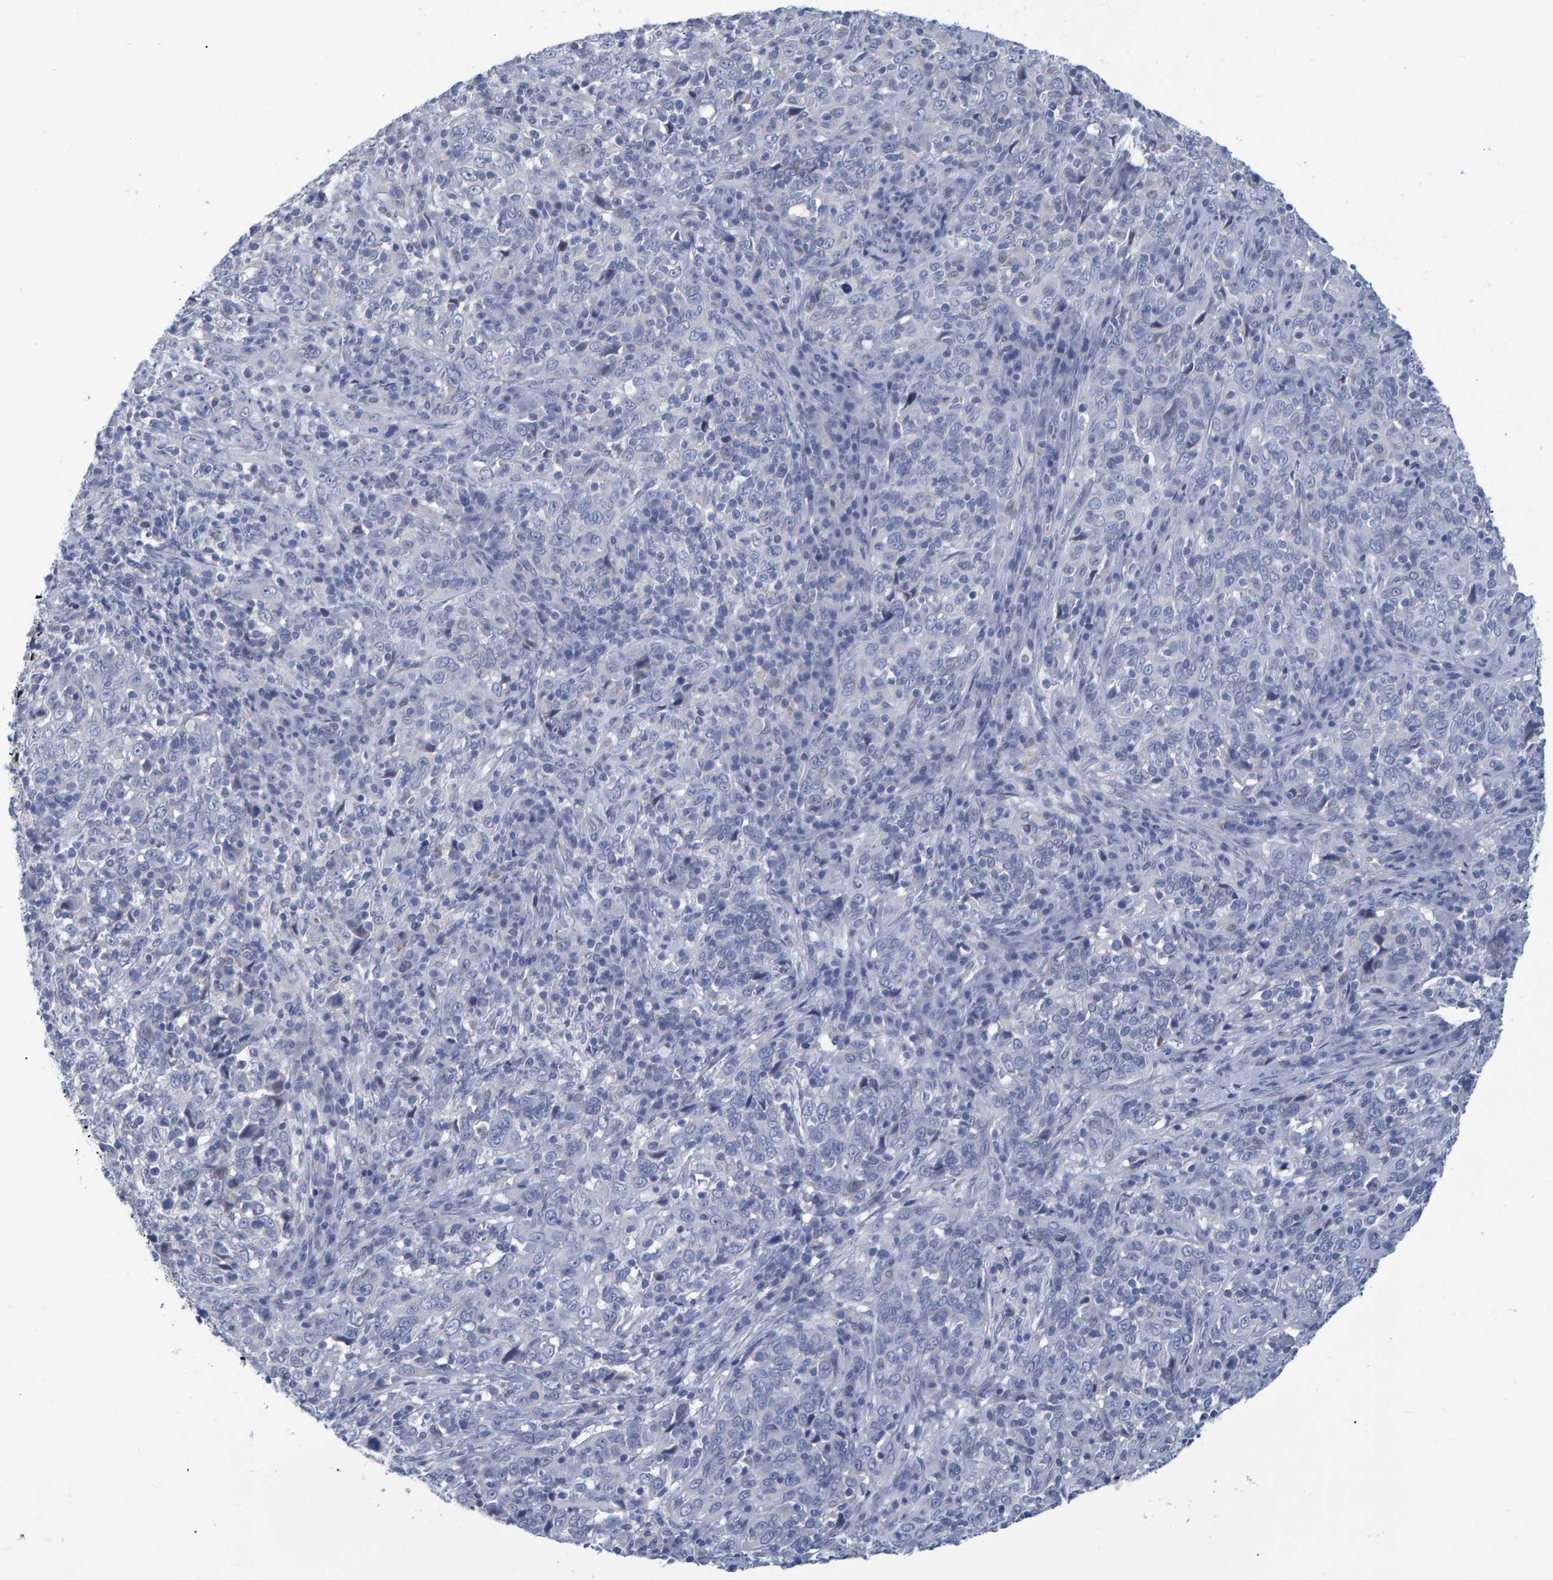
{"staining": {"intensity": "negative", "quantity": "none", "location": "none"}, "tissue": "cervical cancer", "cell_type": "Tumor cells", "image_type": "cancer", "snomed": [{"axis": "morphology", "description": "Squamous cell carcinoma, NOS"}, {"axis": "topography", "description": "Cervix"}], "caption": "Immunohistochemistry (IHC) image of human cervical squamous cell carcinoma stained for a protein (brown), which shows no staining in tumor cells.", "gene": "PROCA1", "patient": {"sex": "female", "age": 46}}